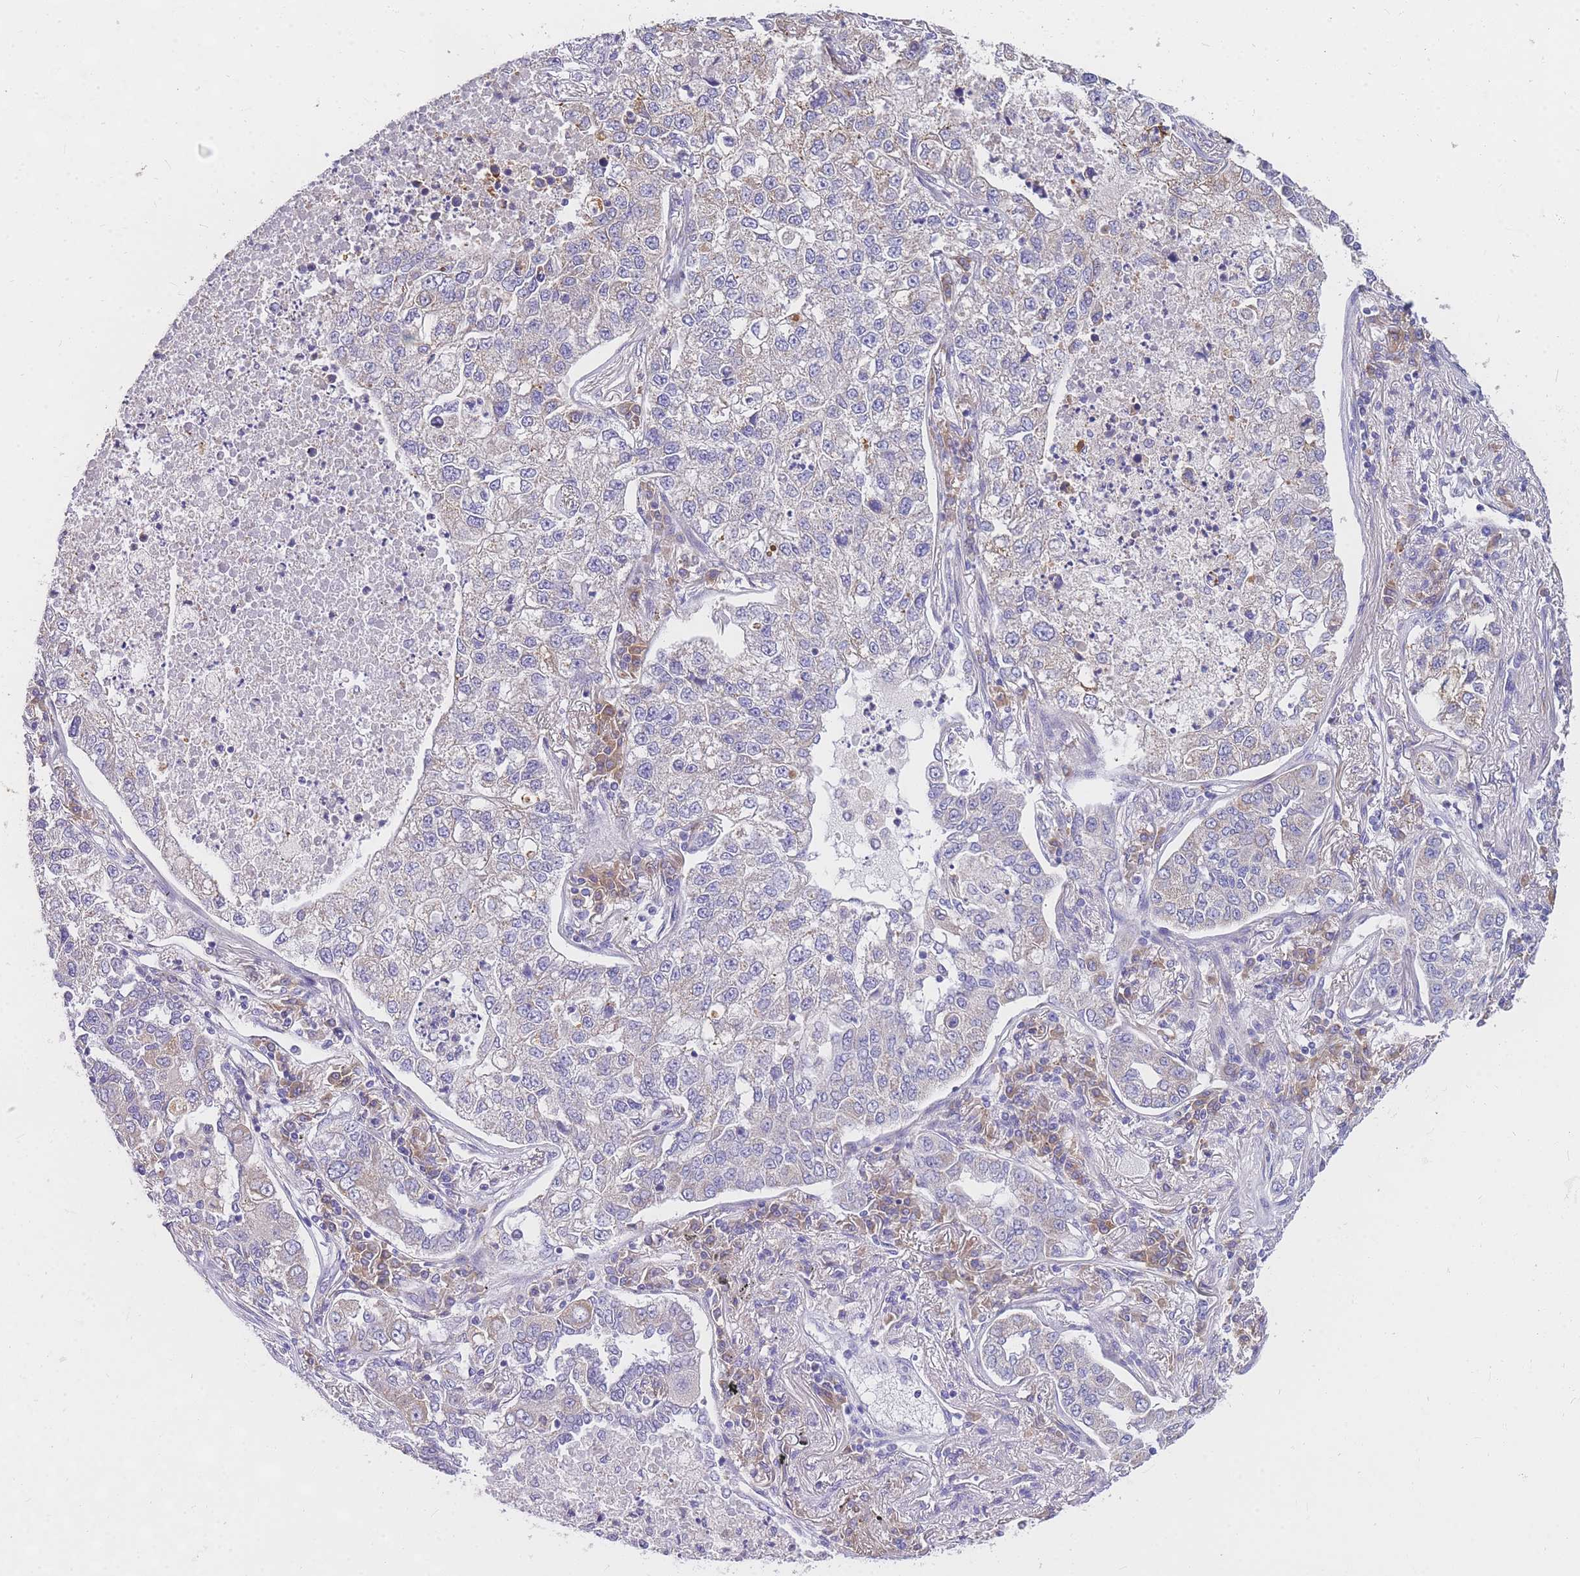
{"staining": {"intensity": "negative", "quantity": "none", "location": "none"}, "tissue": "lung cancer", "cell_type": "Tumor cells", "image_type": "cancer", "snomed": [{"axis": "morphology", "description": "Adenocarcinoma, NOS"}, {"axis": "topography", "description": "Lung"}], "caption": "Immunohistochemical staining of human lung cancer (adenocarcinoma) shows no significant expression in tumor cells. The staining was performed using DAB to visualize the protein expression in brown, while the nuclei were stained in blue with hematoxylin (Magnification: 20x).", "gene": "C2orf88", "patient": {"sex": "male", "age": 49}}